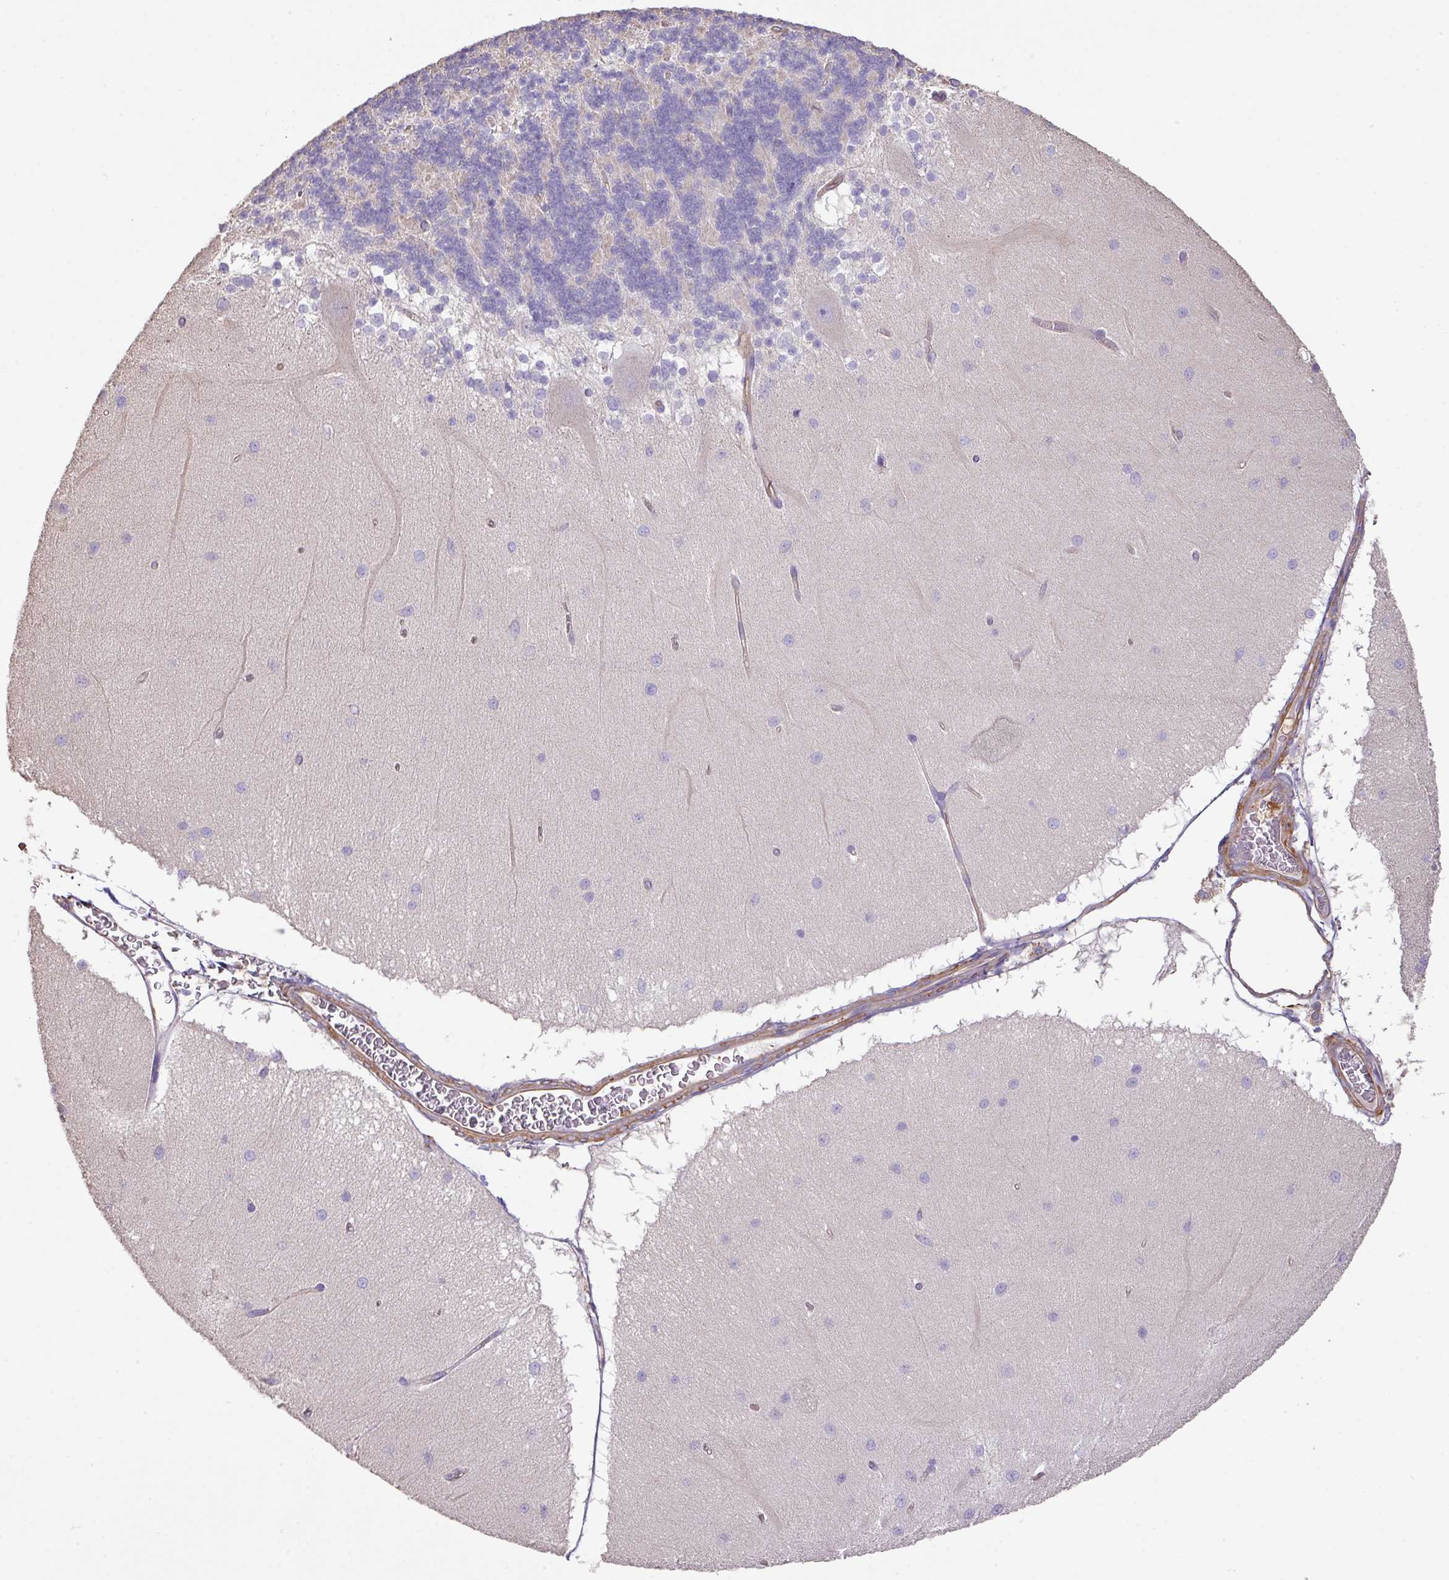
{"staining": {"intensity": "negative", "quantity": "none", "location": "none"}, "tissue": "cerebellum", "cell_type": "Cells in granular layer", "image_type": "normal", "snomed": [{"axis": "morphology", "description": "Normal tissue, NOS"}, {"axis": "topography", "description": "Cerebellum"}], "caption": "This is an immunohistochemistry (IHC) histopathology image of normal human cerebellum. There is no expression in cells in granular layer.", "gene": "CALML4", "patient": {"sex": "female", "age": 54}}